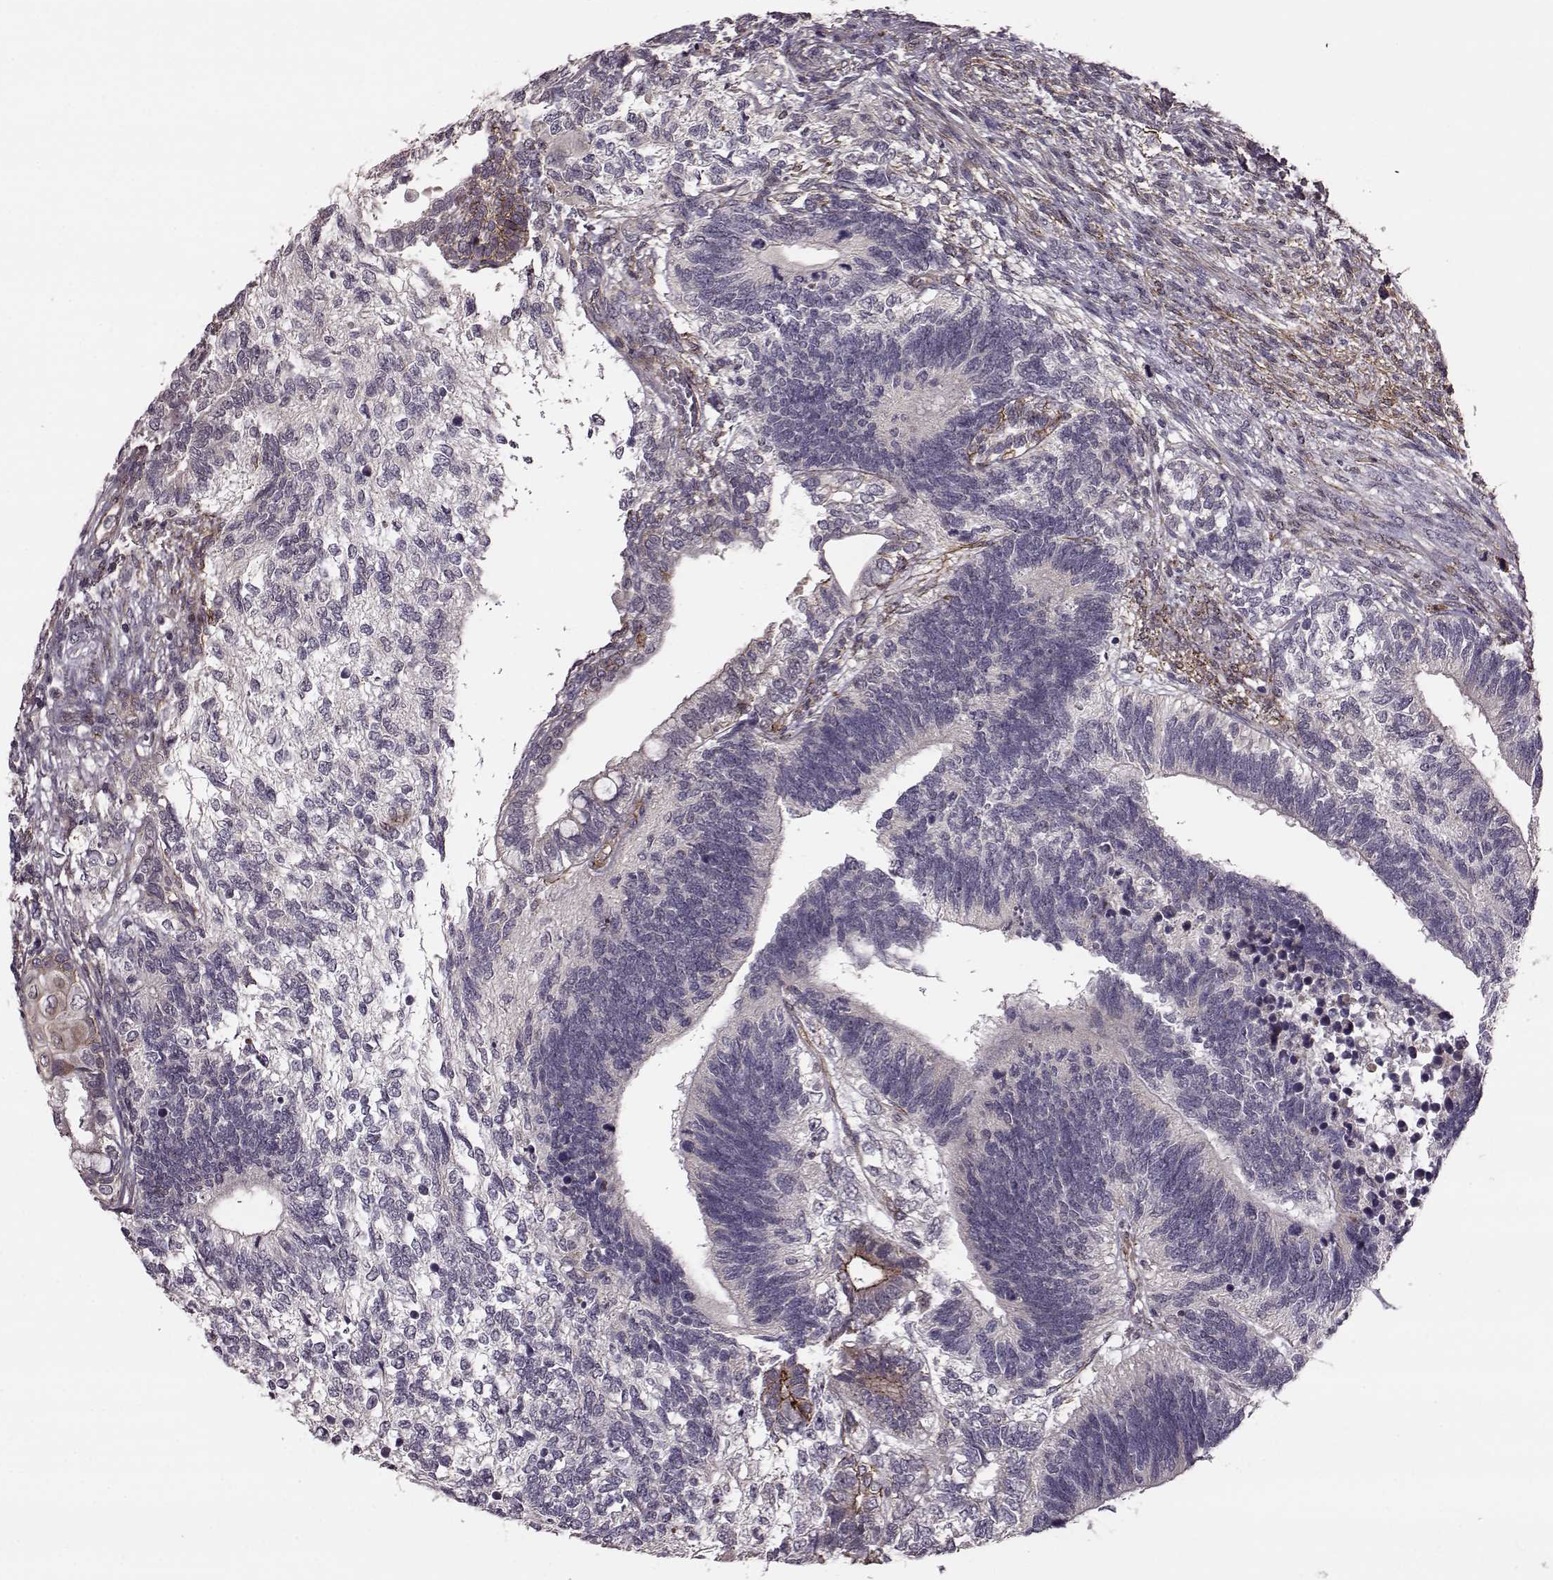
{"staining": {"intensity": "negative", "quantity": "none", "location": "none"}, "tissue": "testis cancer", "cell_type": "Tumor cells", "image_type": "cancer", "snomed": [{"axis": "morphology", "description": "Seminoma, NOS"}, {"axis": "morphology", "description": "Carcinoma, Embryonal, NOS"}, {"axis": "topography", "description": "Testis"}], "caption": "High power microscopy histopathology image of an IHC histopathology image of testis cancer, revealing no significant staining in tumor cells.", "gene": "SYNPO", "patient": {"sex": "male", "age": 41}}